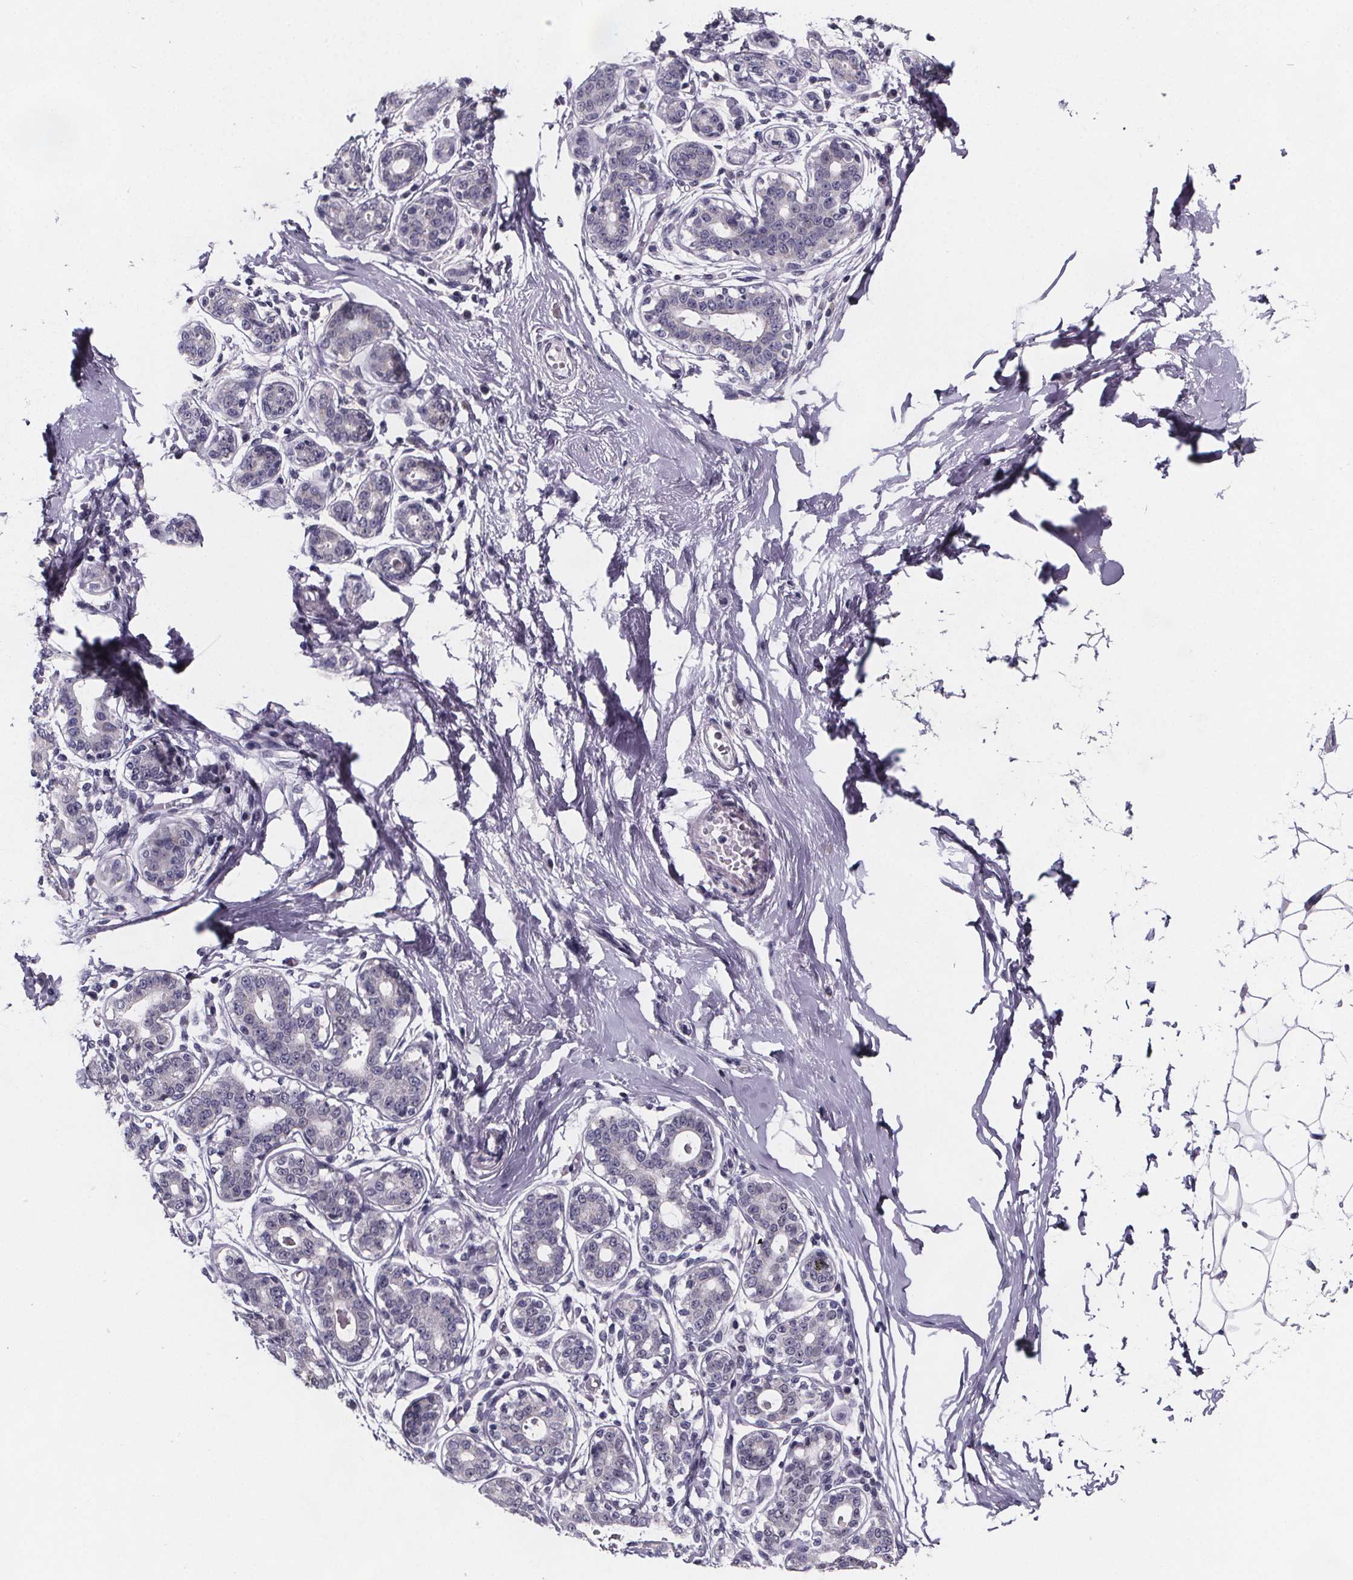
{"staining": {"intensity": "negative", "quantity": "none", "location": "none"}, "tissue": "breast", "cell_type": "Adipocytes", "image_type": "normal", "snomed": [{"axis": "morphology", "description": "Normal tissue, NOS"}, {"axis": "topography", "description": "Skin"}, {"axis": "topography", "description": "Breast"}], "caption": "Immunohistochemical staining of normal human breast displays no significant staining in adipocytes.", "gene": "PAH", "patient": {"sex": "female", "age": 43}}